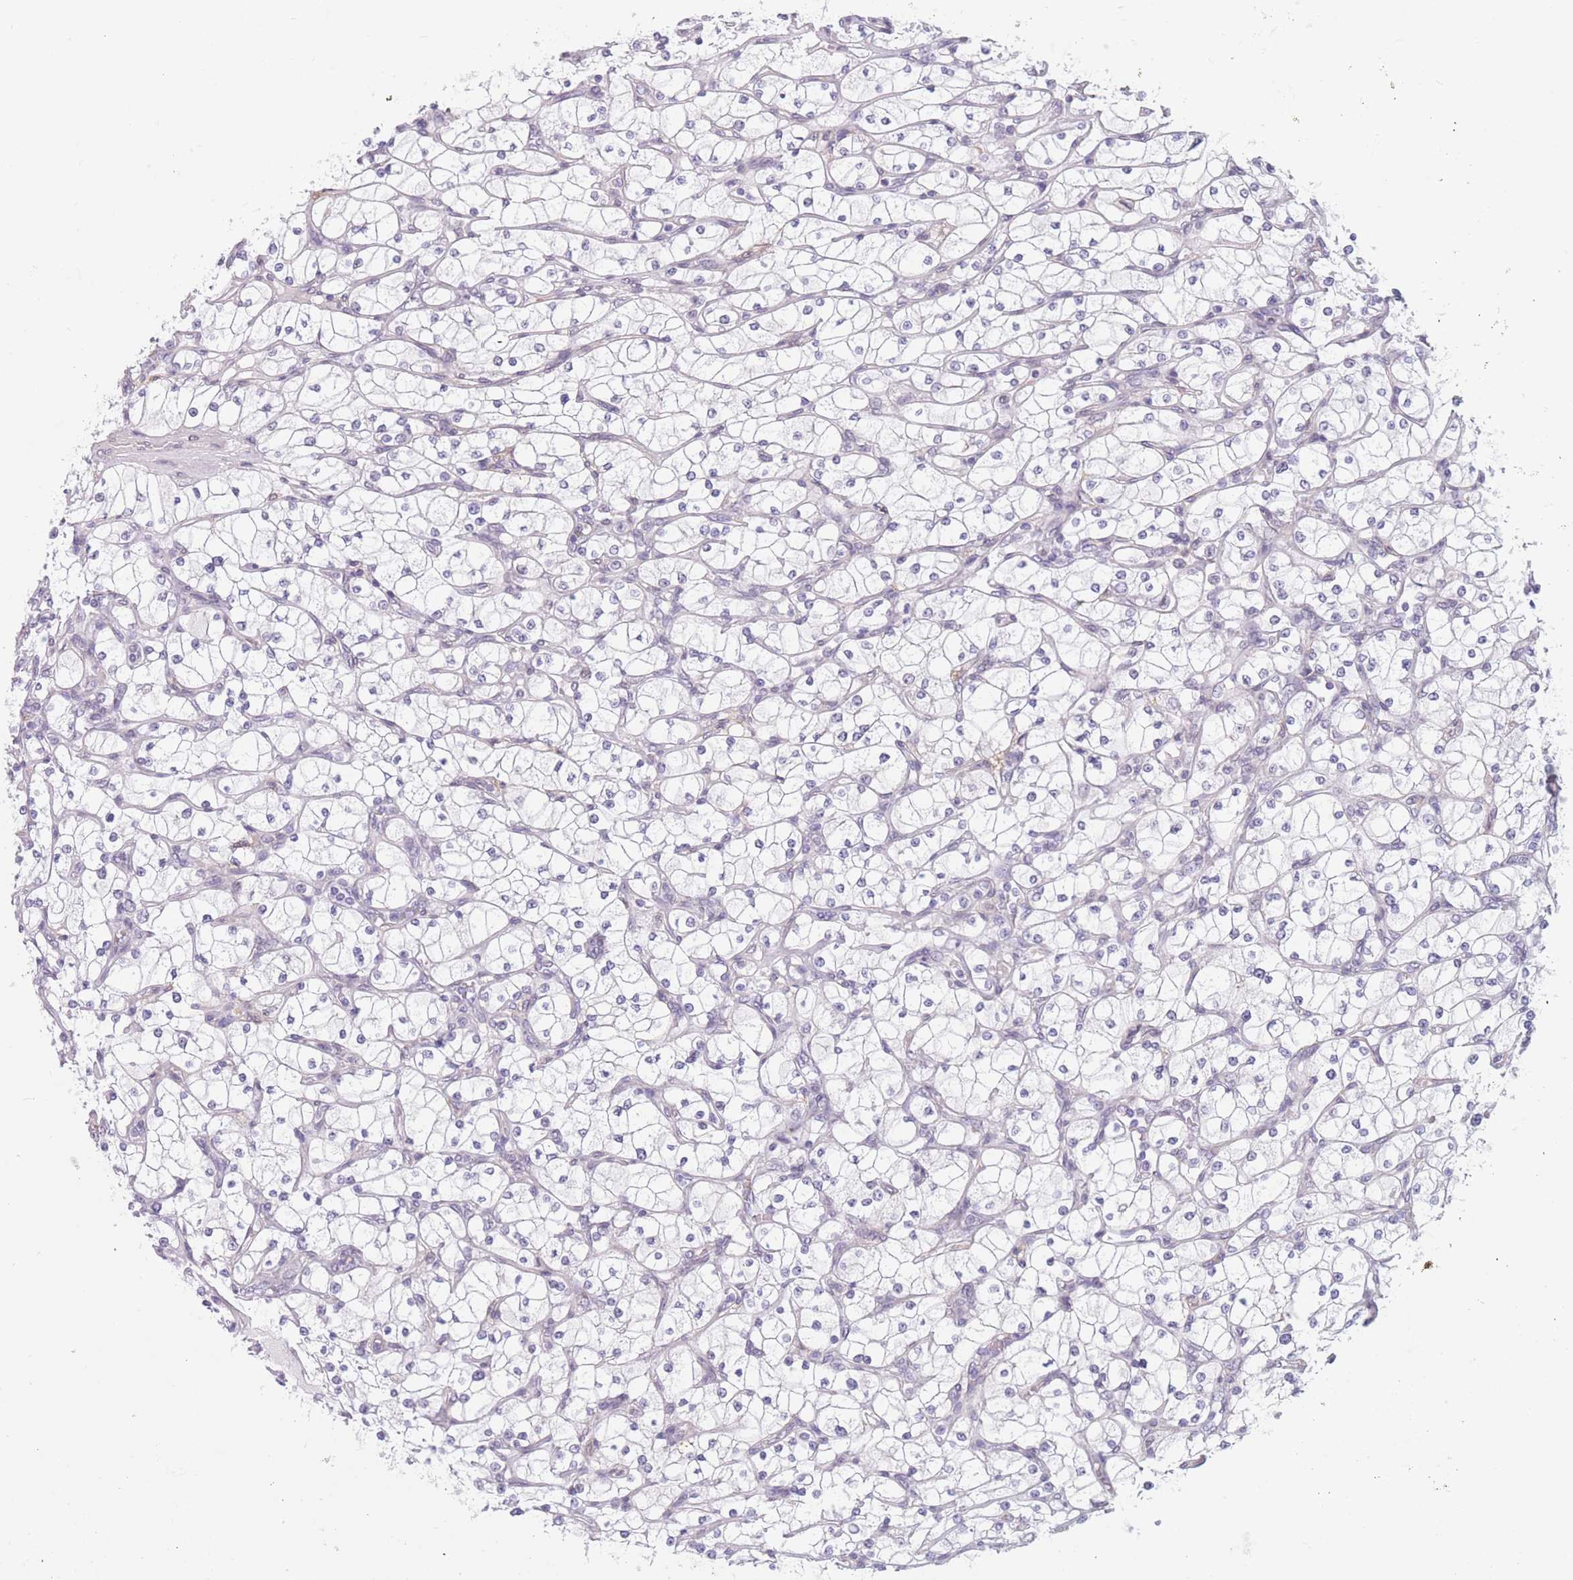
{"staining": {"intensity": "negative", "quantity": "none", "location": "none"}, "tissue": "renal cancer", "cell_type": "Tumor cells", "image_type": "cancer", "snomed": [{"axis": "morphology", "description": "Adenocarcinoma, NOS"}, {"axis": "topography", "description": "Kidney"}], "caption": "Tumor cells are negative for brown protein staining in adenocarcinoma (renal). (DAB (3,3'-diaminobenzidine) immunohistochemistry (IHC) with hematoxylin counter stain).", "gene": "PODXL", "patient": {"sex": "male", "age": 80}}